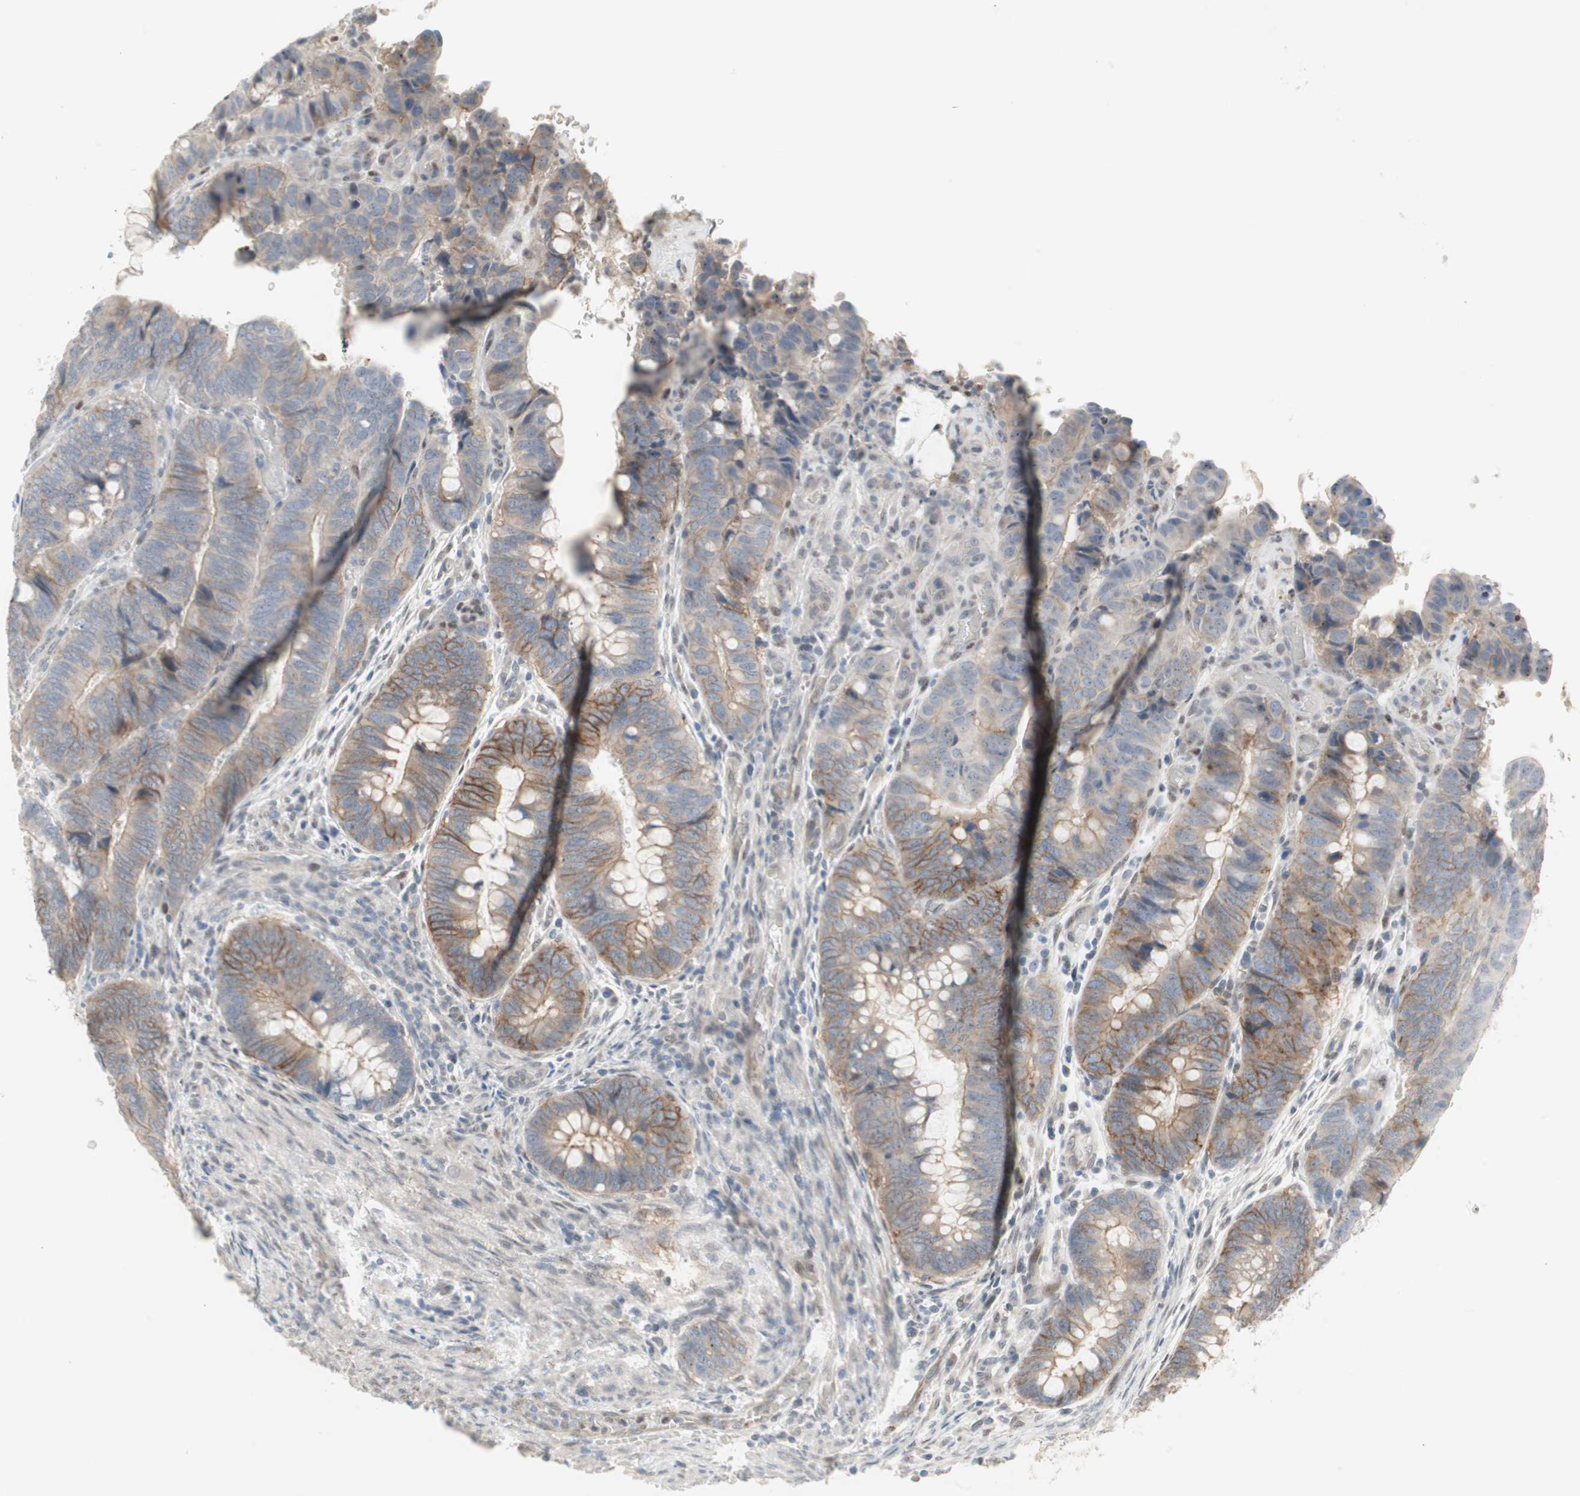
{"staining": {"intensity": "strong", "quantity": "25%-75%", "location": "cytoplasmic/membranous"}, "tissue": "colorectal cancer", "cell_type": "Tumor cells", "image_type": "cancer", "snomed": [{"axis": "morphology", "description": "Normal tissue, NOS"}, {"axis": "morphology", "description": "Adenocarcinoma, NOS"}, {"axis": "topography", "description": "Rectum"}, {"axis": "topography", "description": "Peripheral nerve tissue"}], "caption": "High-power microscopy captured an immunohistochemistry histopathology image of colorectal cancer (adenocarcinoma), revealing strong cytoplasmic/membranous positivity in approximately 25%-75% of tumor cells.", "gene": "CAND2", "patient": {"sex": "male", "age": 92}}